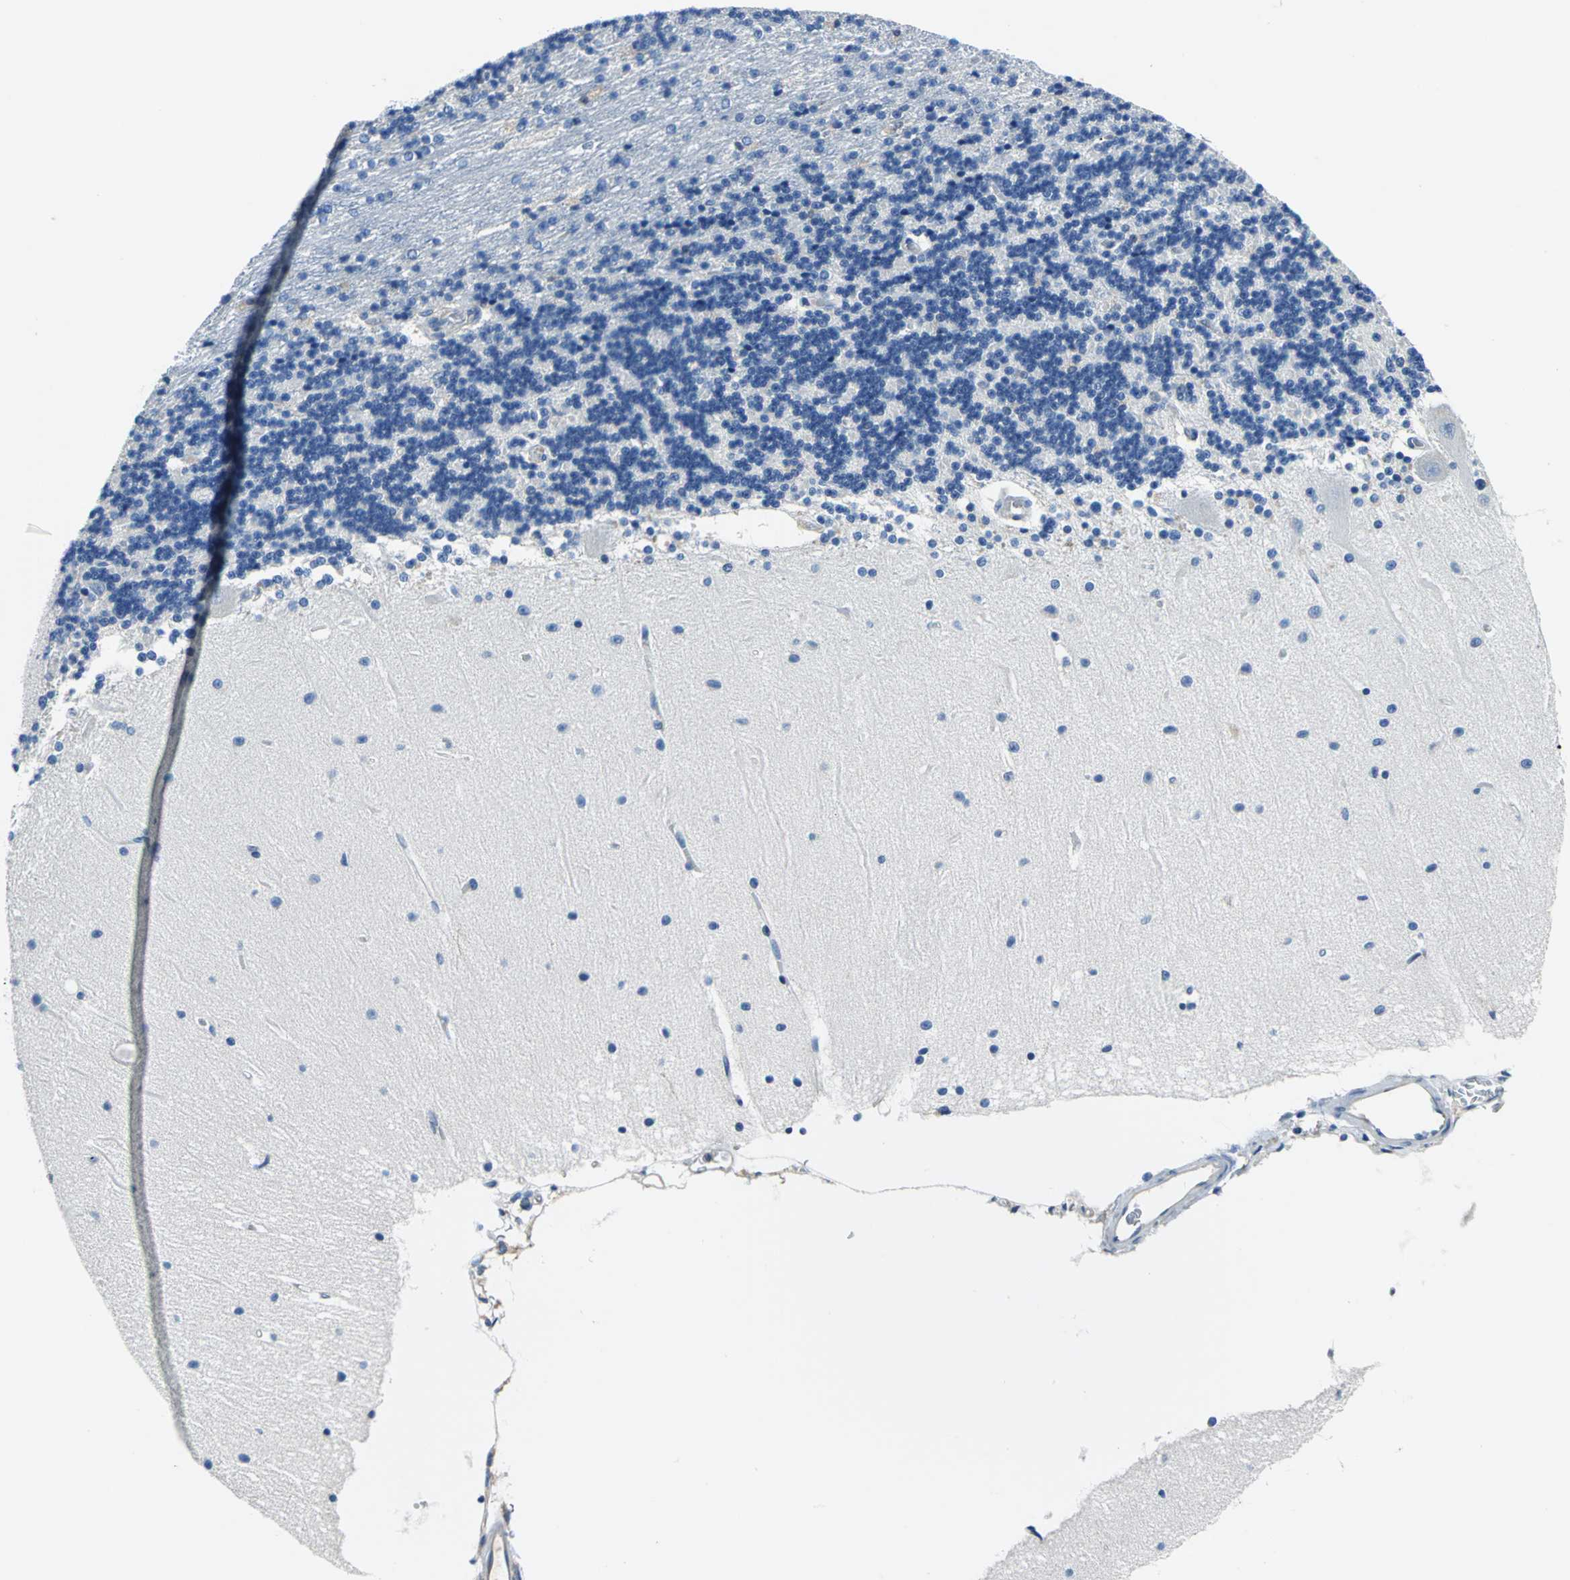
{"staining": {"intensity": "negative", "quantity": "none", "location": "none"}, "tissue": "cerebellum", "cell_type": "Cells in granular layer", "image_type": "normal", "snomed": [{"axis": "morphology", "description": "Normal tissue, NOS"}, {"axis": "topography", "description": "Cerebellum"}], "caption": "Image shows no significant protein staining in cells in granular layer of unremarkable cerebellum. (DAB (3,3'-diaminobenzidine) immunohistochemistry, high magnification).", "gene": "TRIM25", "patient": {"sex": "female", "age": 54}}